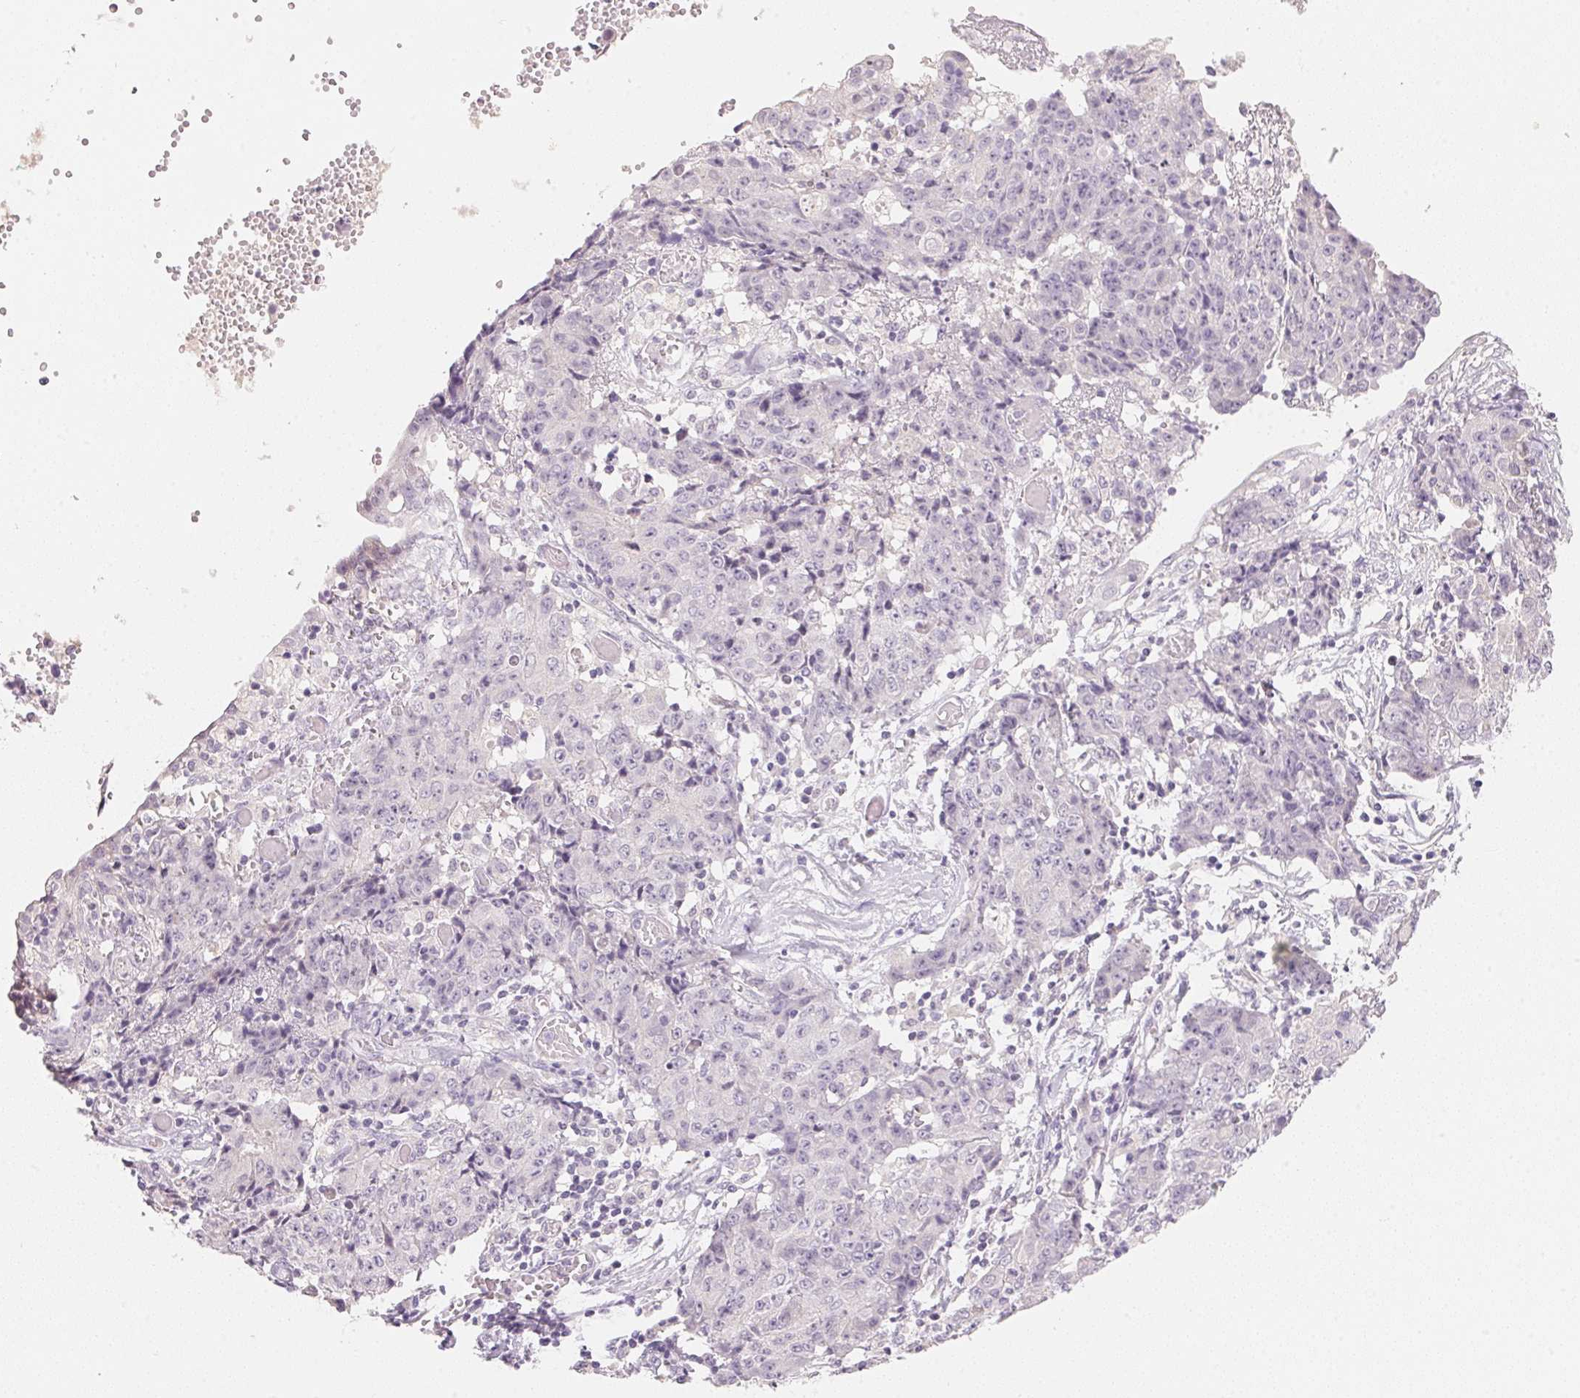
{"staining": {"intensity": "negative", "quantity": "none", "location": "none"}, "tissue": "ovarian cancer", "cell_type": "Tumor cells", "image_type": "cancer", "snomed": [{"axis": "morphology", "description": "Carcinoma, endometroid"}, {"axis": "topography", "description": "Ovary"}], "caption": "DAB immunohistochemical staining of human ovarian cancer (endometroid carcinoma) demonstrates no significant expression in tumor cells.", "gene": "MCOLN3", "patient": {"sex": "female", "age": 42}}